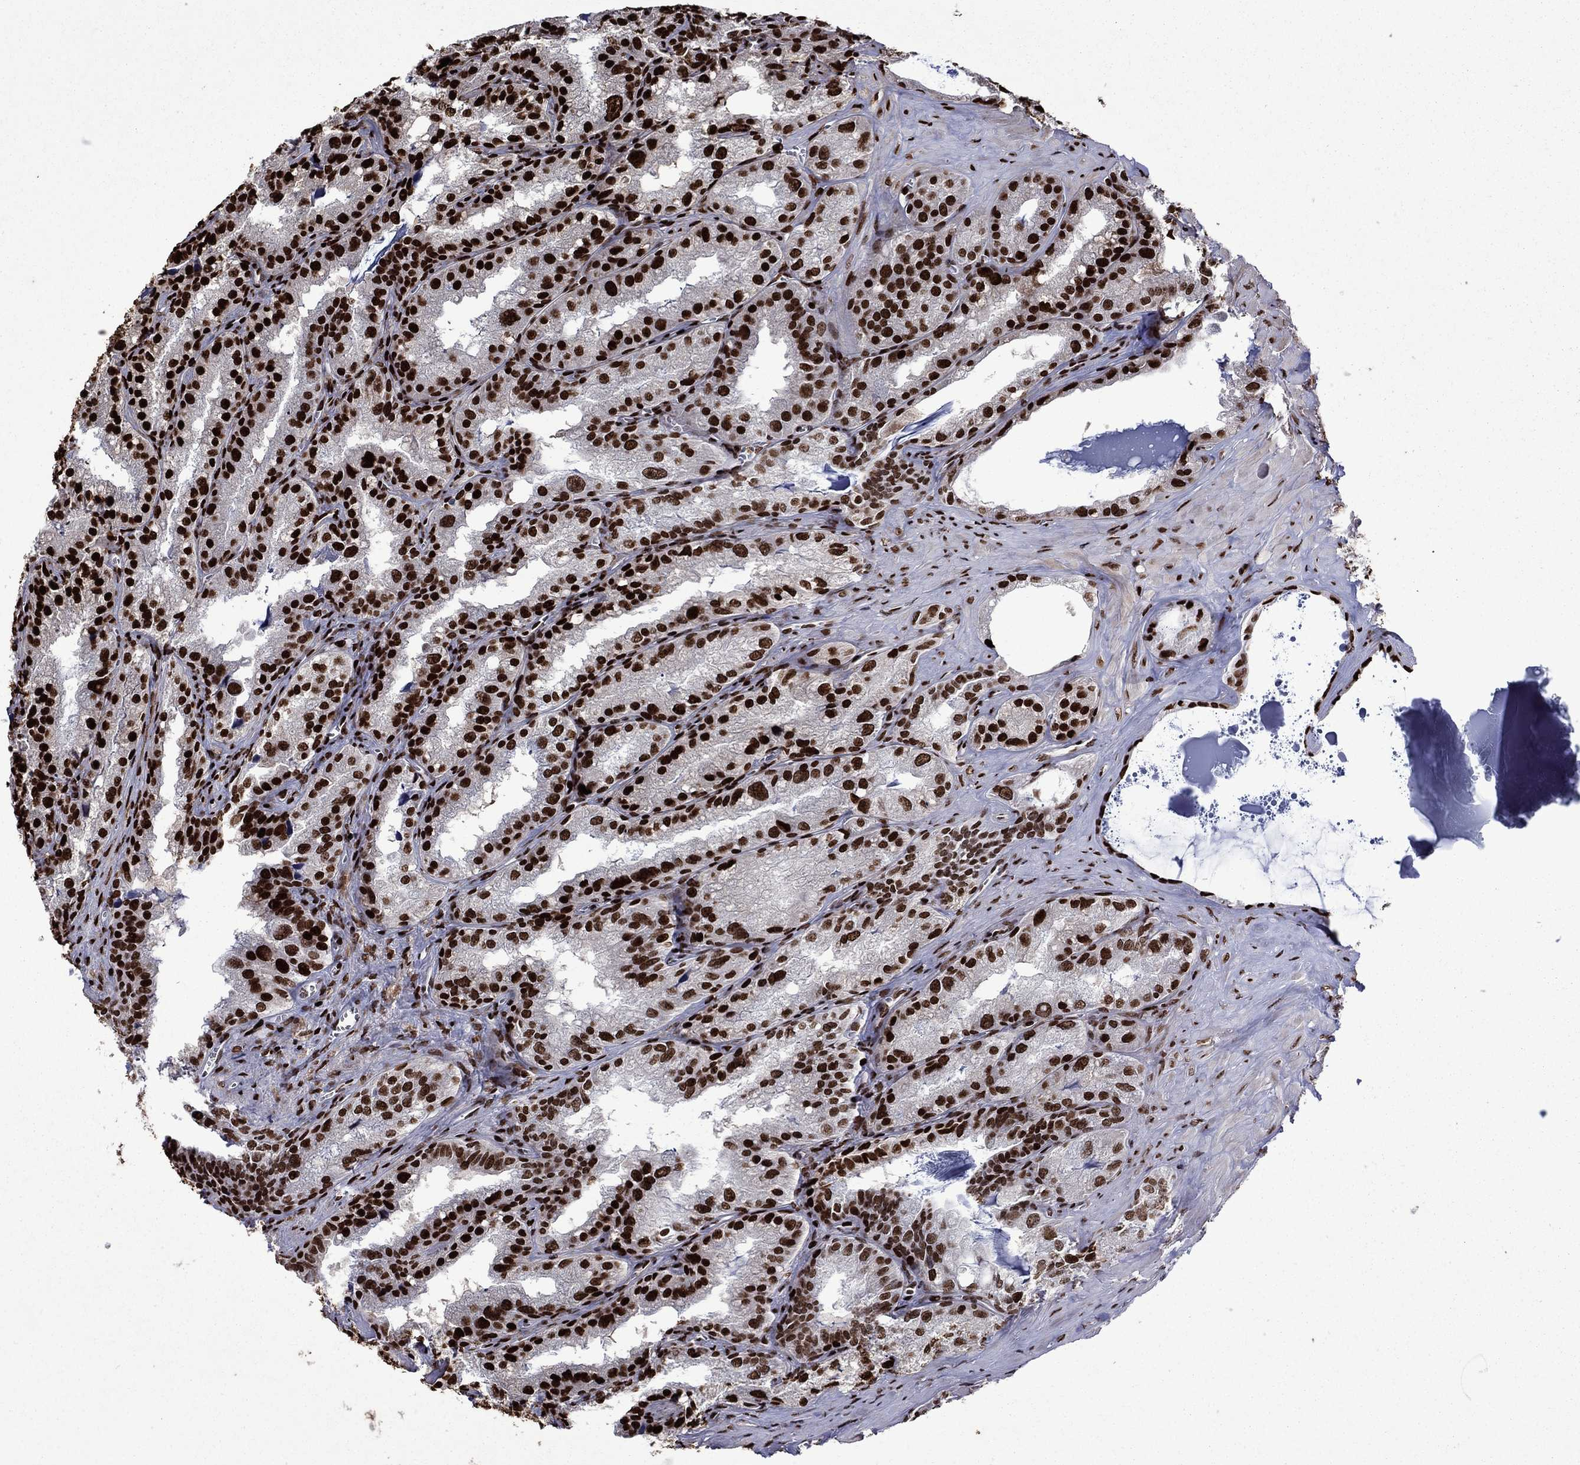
{"staining": {"intensity": "strong", "quantity": ">75%", "location": "nuclear"}, "tissue": "seminal vesicle", "cell_type": "Glandular cells", "image_type": "normal", "snomed": [{"axis": "morphology", "description": "Normal tissue, NOS"}, {"axis": "topography", "description": "Seminal veicle"}], "caption": "Seminal vesicle stained for a protein (brown) shows strong nuclear positive staining in approximately >75% of glandular cells.", "gene": "LIMK1", "patient": {"sex": "male", "age": 57}}